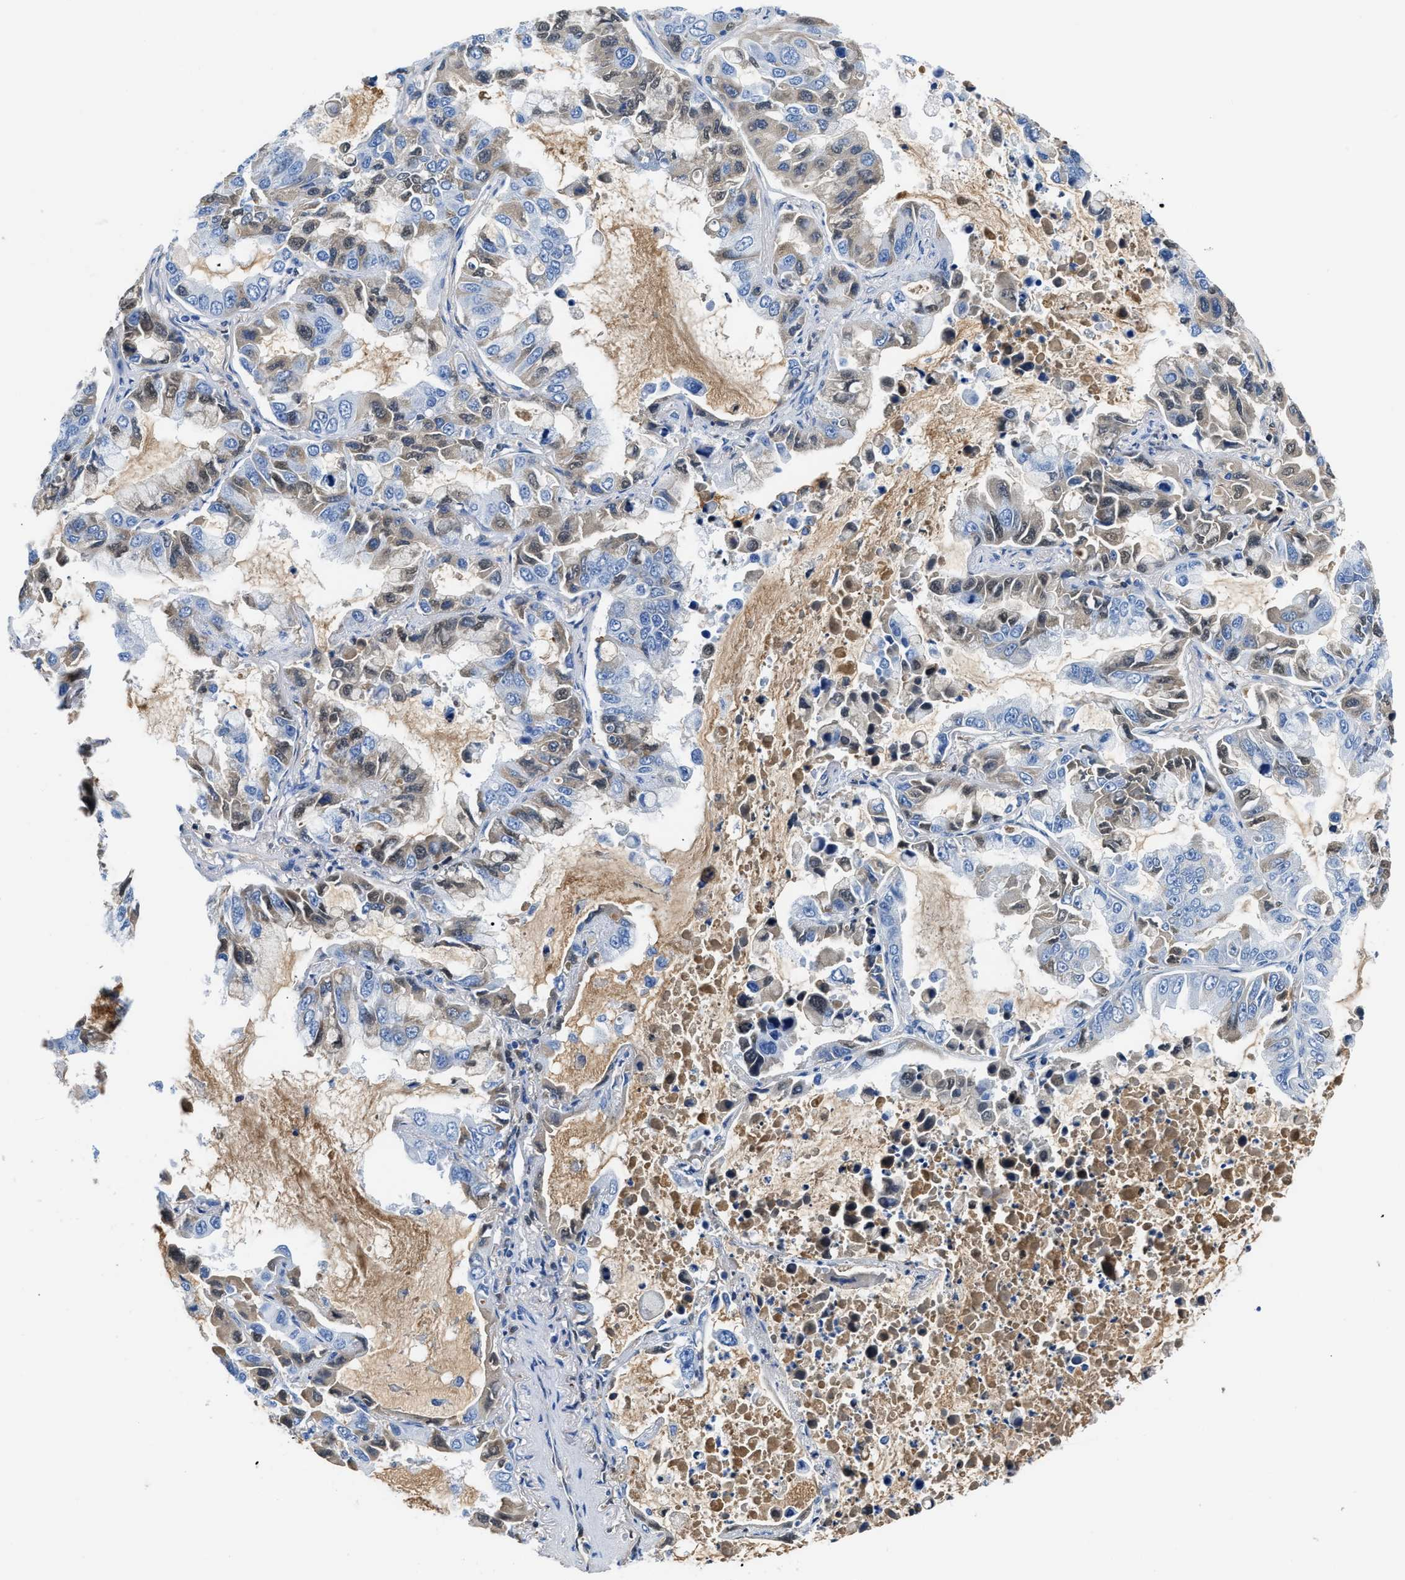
{"staining": {"intensity": "weak", "quantity": "25%-75%", "location": "cytoplasmic/membranous,nuclear"}, "tissue": "lung cancer", "cell_type": "Tumor cells", "image_type": "cancer", "snomed": [{"axis": "morphology", "description": "Adenocarcinoma, NOS"}, {"axis": "topography", "description": "Lung"}], "caption": "Brown immunohistochemical staining in lung adenocarcinoma exhibits weak cytoplasmic/membranous and nuclear positivity in about 25%-75% of tumor cells. (IHC, brightfield microscopy, high magnification).", "gene": "GC", "patient": {"sex": "male", "age": 64}}